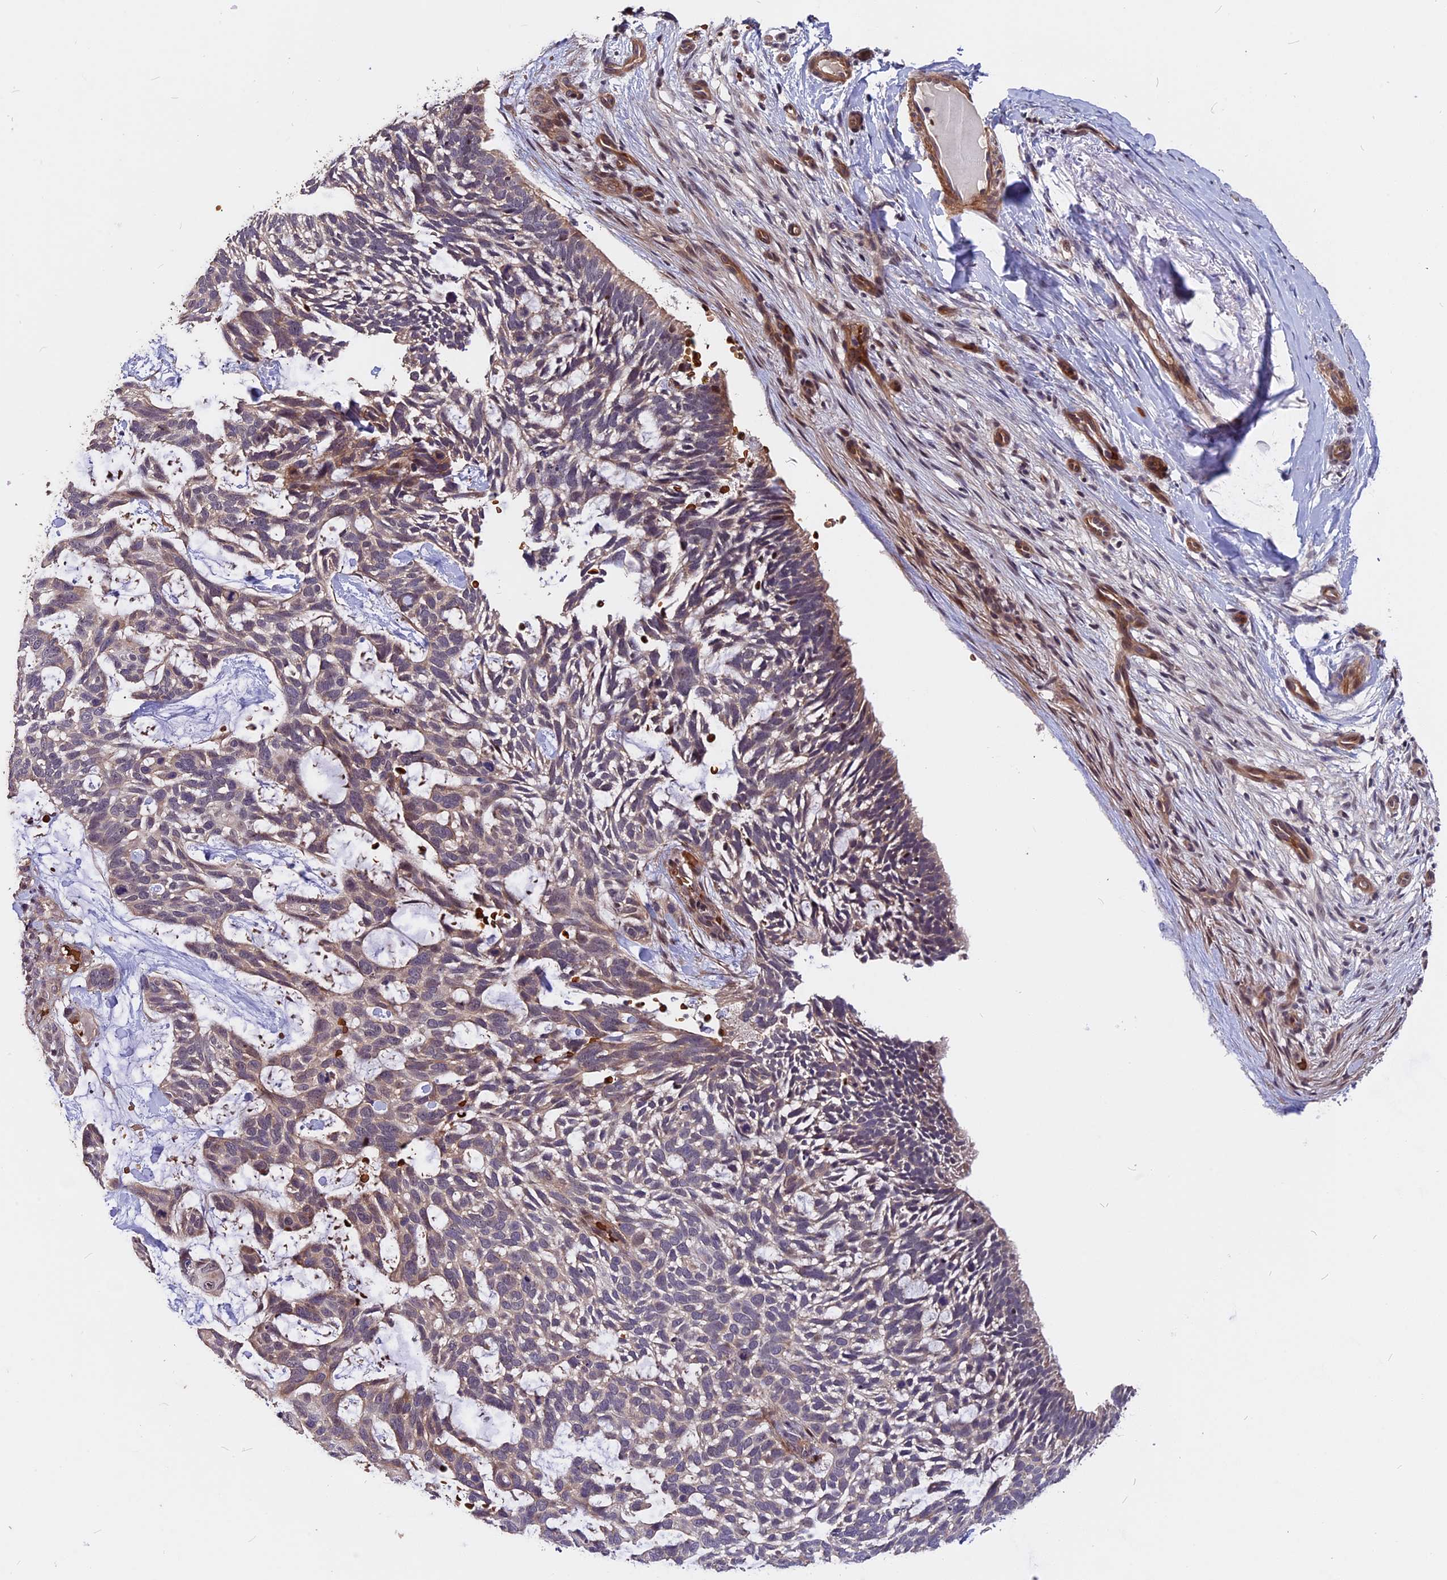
{"staining": {"intensity": "weak", "quantity": "<25%", "location": "cytoplasmic/membranous"}, "tissue": "skin cancer", "cell_type": "Tumor cells", "image_type": "cancer", "snomed": [{"axis": "morphology", "description": "Basal cell carcinoma"}, {"axis": "topography", "description": "Skin"}], "caption": "IHC photomicrograph of skin cancer (basal cell carcinoma) stained for a protein (brown), which displays no positivity in tumor cells.", "gene": "ZC3H10", "patient": {"sex": "male", "age": 88}}